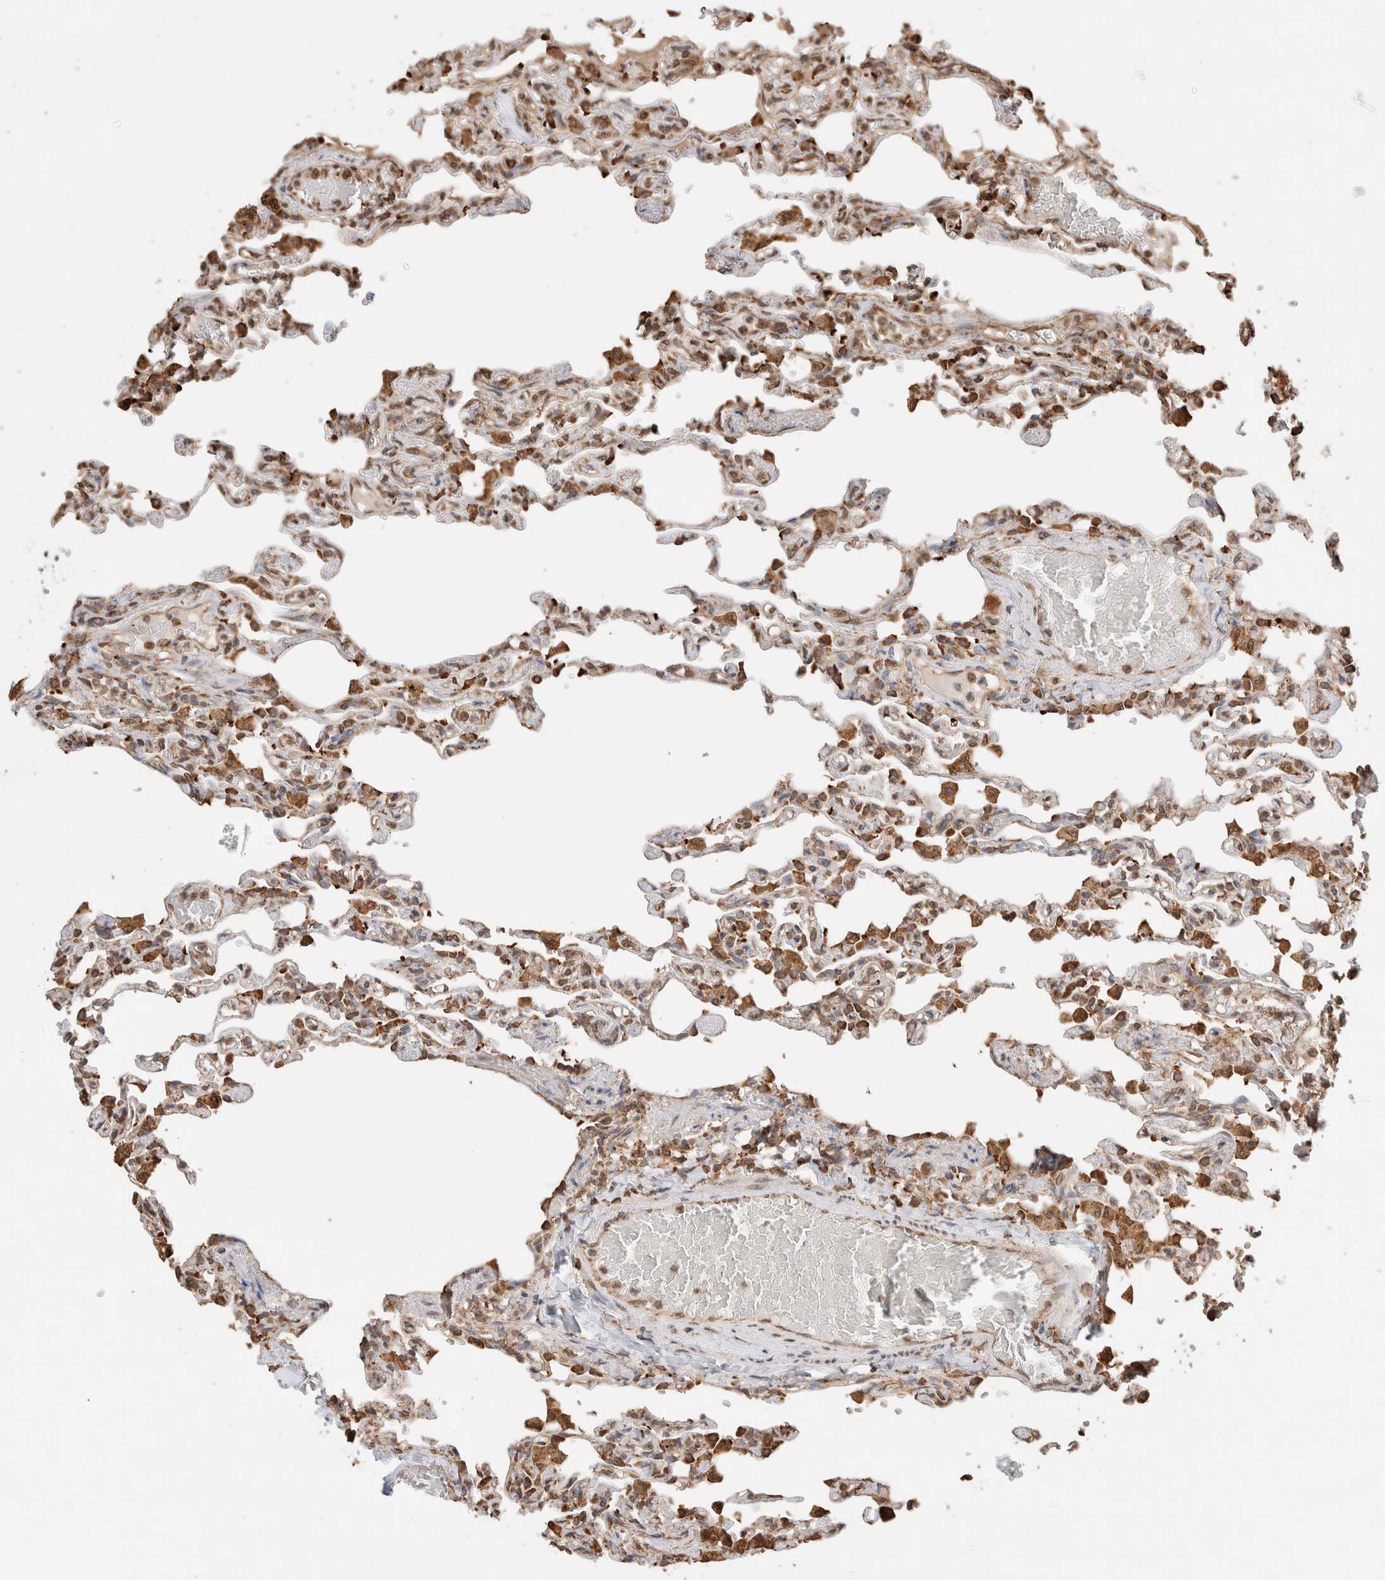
{"staining": {"intensity": "moderate", "quantity": "25%-75%", "location": "cytoplasmic/membranous"}, "tissue": "lung", "cell_type": "Alveolar cells", "image_type": "normal", "snomed": [{"axis": "morphology", "description": "Normal tissue, NOS"}, {"axis": "topography", "description": "Lung"}], "caption": "The histopathology image reveals a brown stain indicating the presence of a protein in the cytoplasmic/membranous of alveolar cells in lung. Using DAB (brown) and hematoxylin (blue) stains, captured at high magnification using brightfield microscopy.", "gene": "ERAP1", "patient": {"sex": "male", "age": 21}}